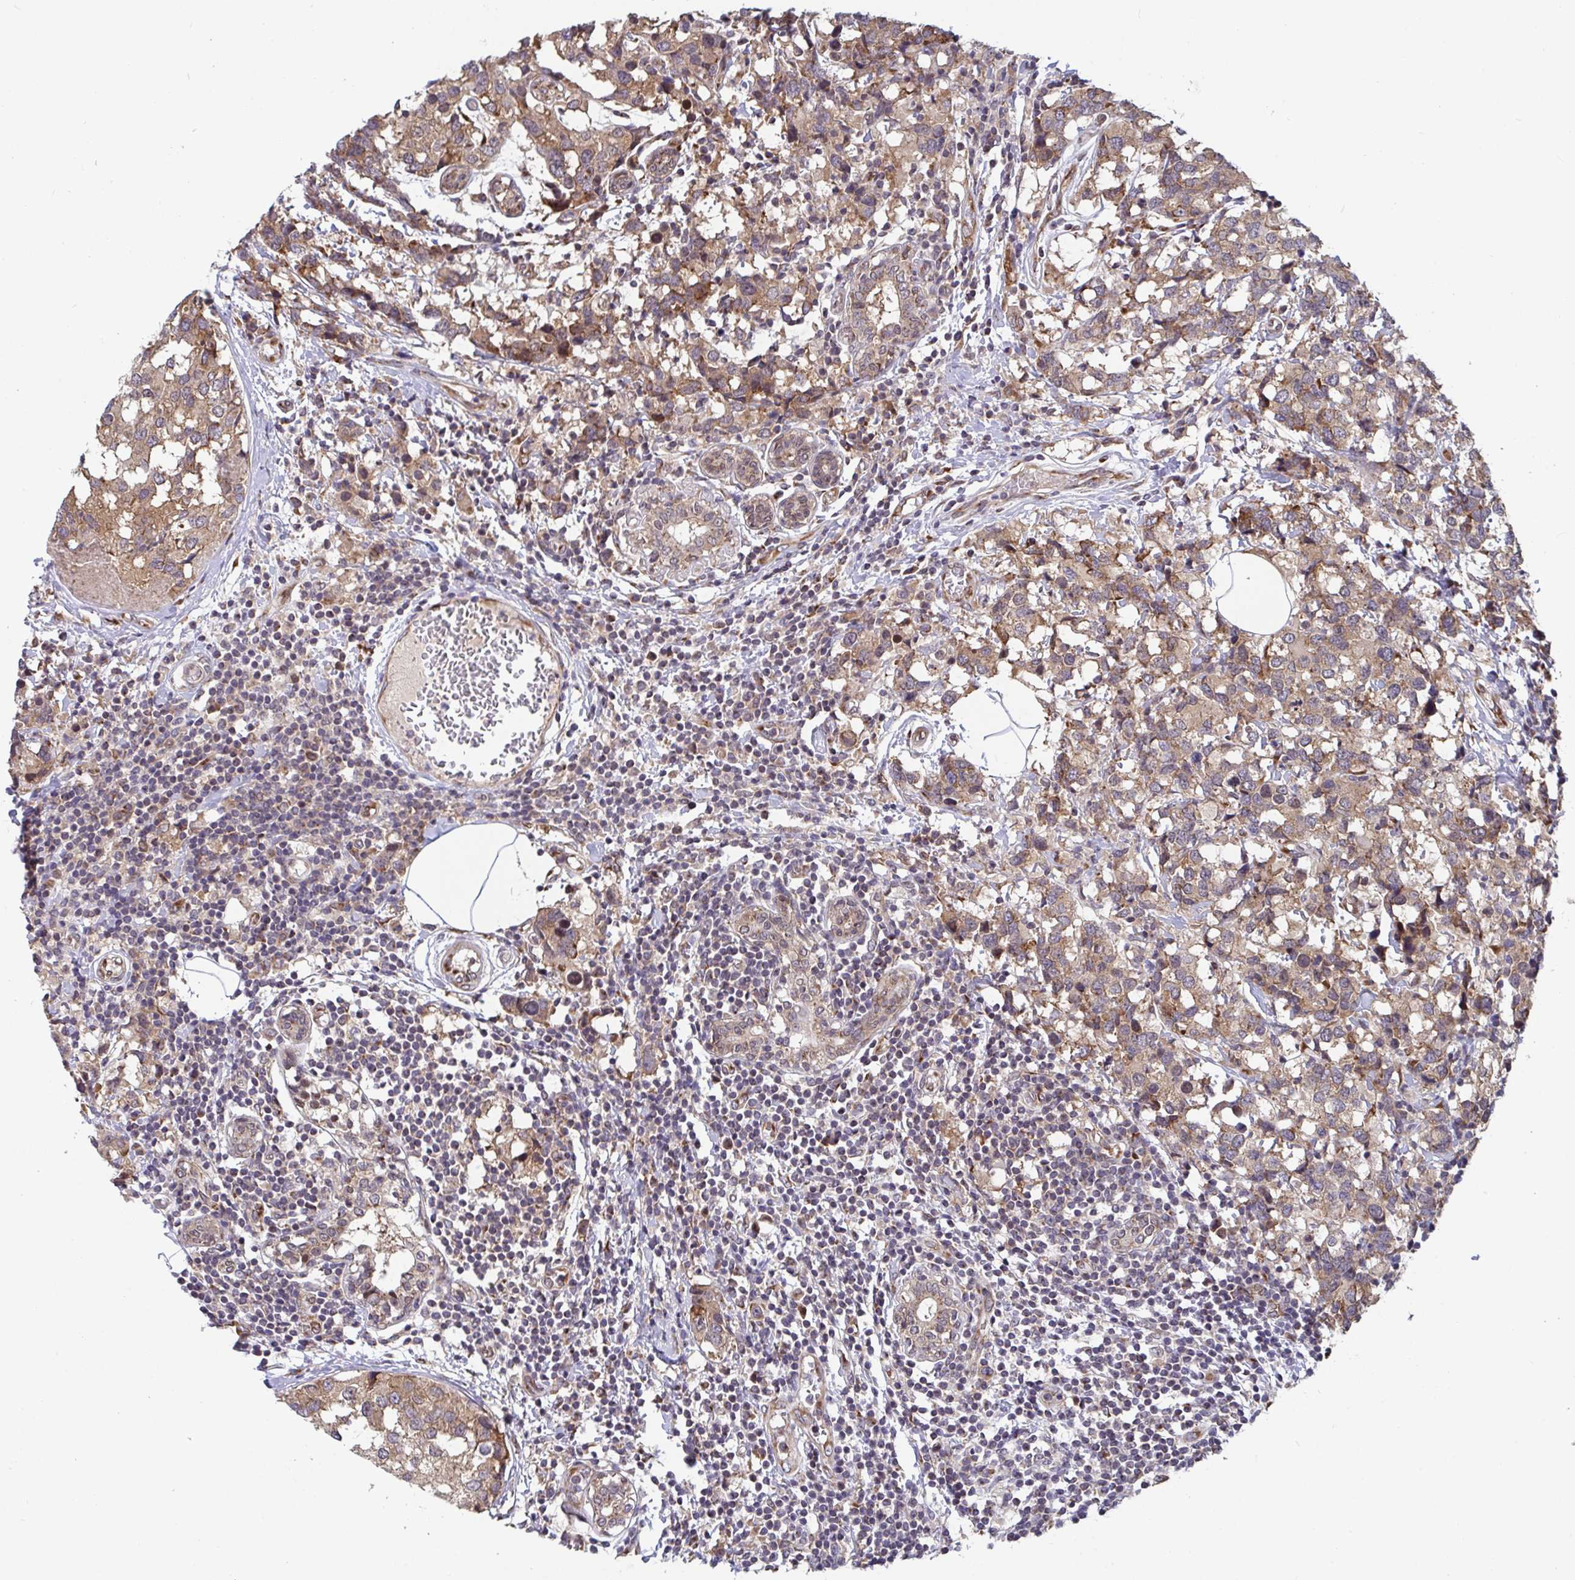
{"staining": {"intensity": "moderate", "quantity": ">75%", "location": "cytoplasmic/membranous"}, "tissue": "breast cancer", "cell_type": "Tumor cells", "image_type": "cancer", "snomed": [{"axis": "morphology", "description": "Lobular carcinoma"}, {"axis": "topography", "description": "Breast"}], "caption": "IHC micrograph of human breast cancer (lobular carcinoma) stained for a protein (brown), which reveals medium levels of moderate cytoplasmic/membranous expression in approximately >75% of tumor cells.", "gene": "ATP5MJ", "patient": {"sex": "female", "age": 59}}